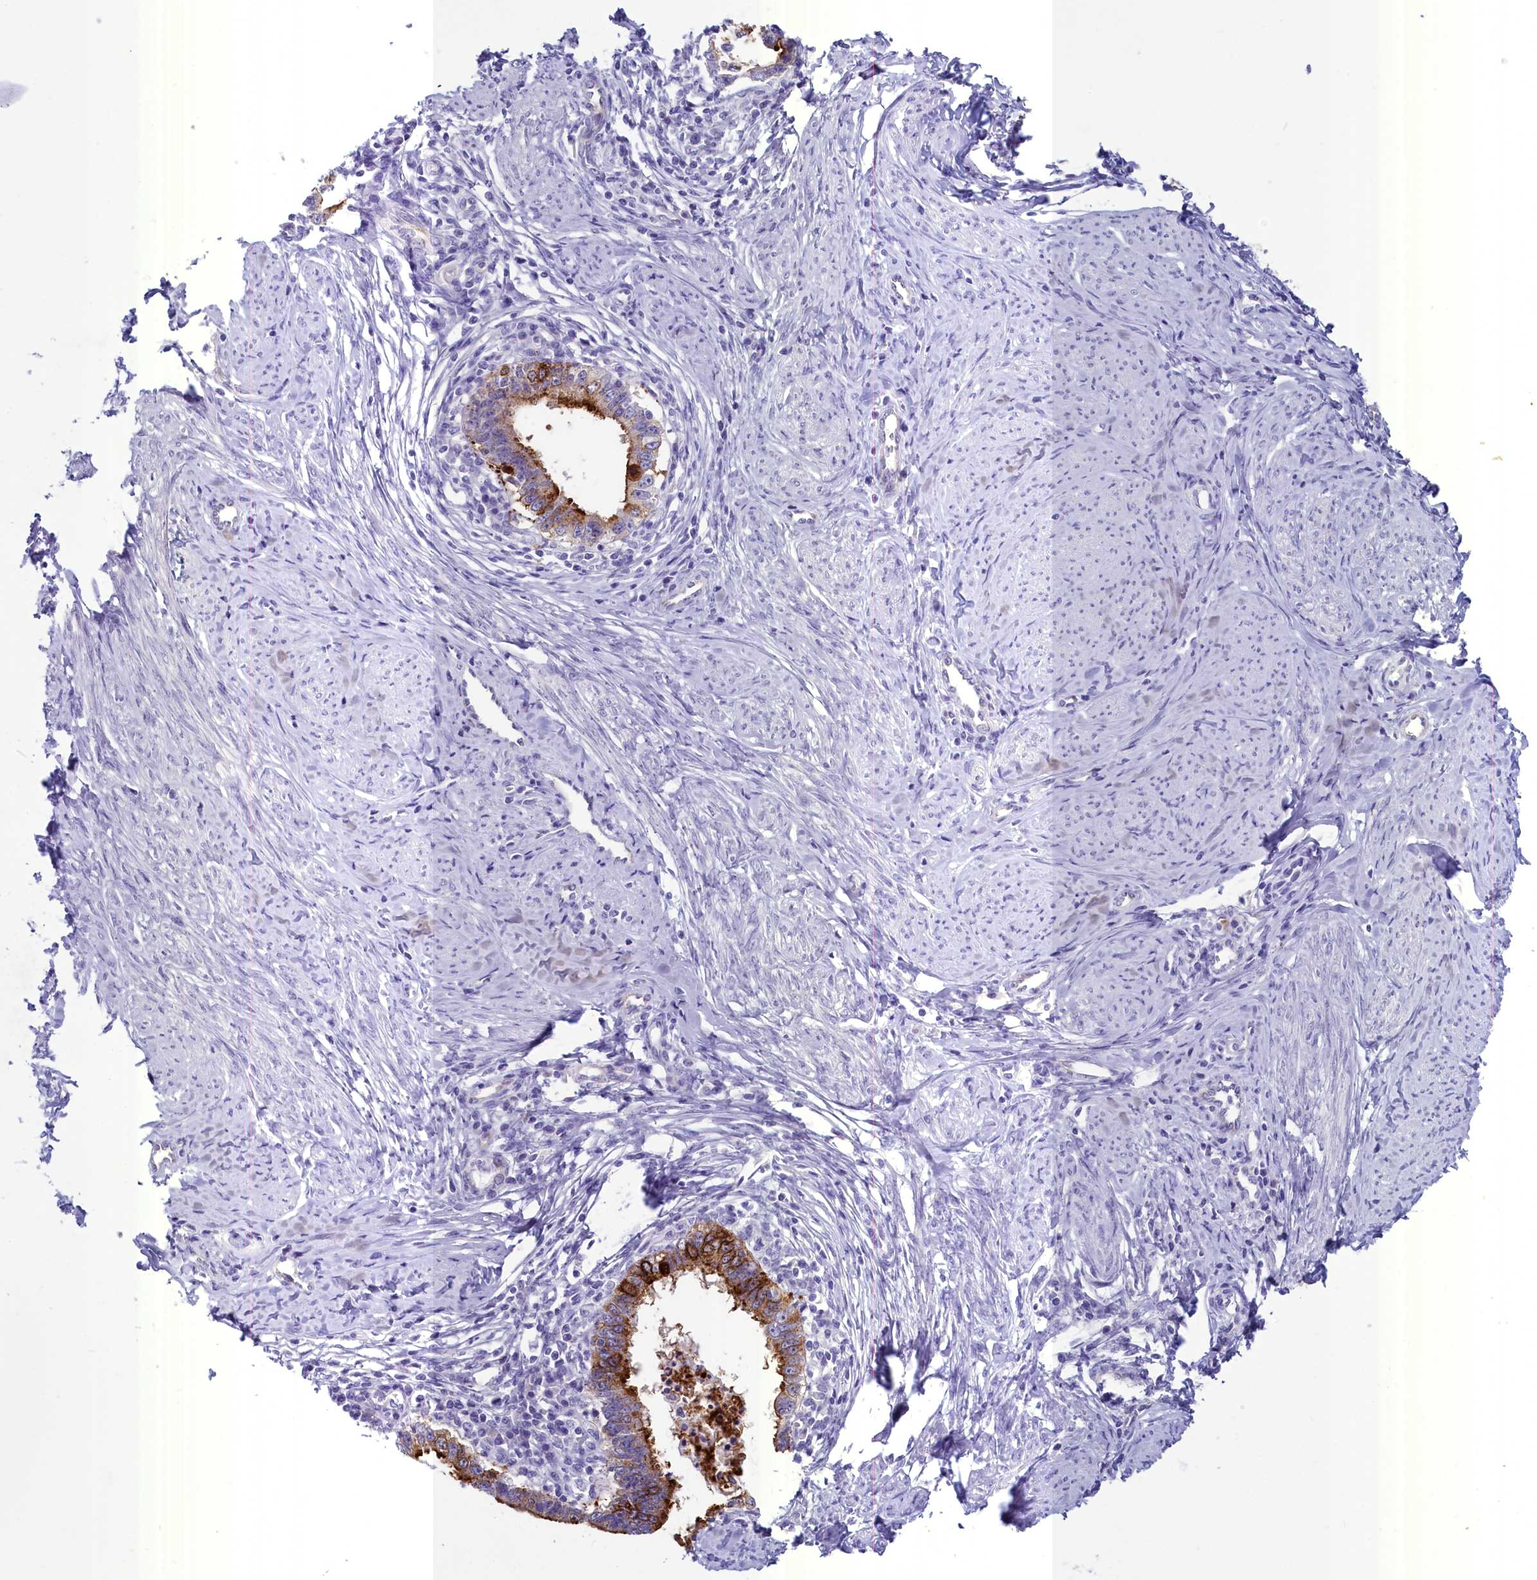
{"staining": {"intensity": "strong", "quantity": ">75%", "location": "cytoplasmic/membranous"}, "tissue": "cervical cancer", "cell_type": "Tumor cells", "image_type": "cancer", "snomed": [{"axis": "morphology", "description": "Adenocarcinoma, NOS"}, {"axis": "topography", "description": "Cervix"}], "caption": "Cervical cancer tissue demonstrates strong cytoplasmic/membranous staining in approximately >75% of tumor cells", "gene": "INSC", "patient": {"sex": "female", "age": 36}}